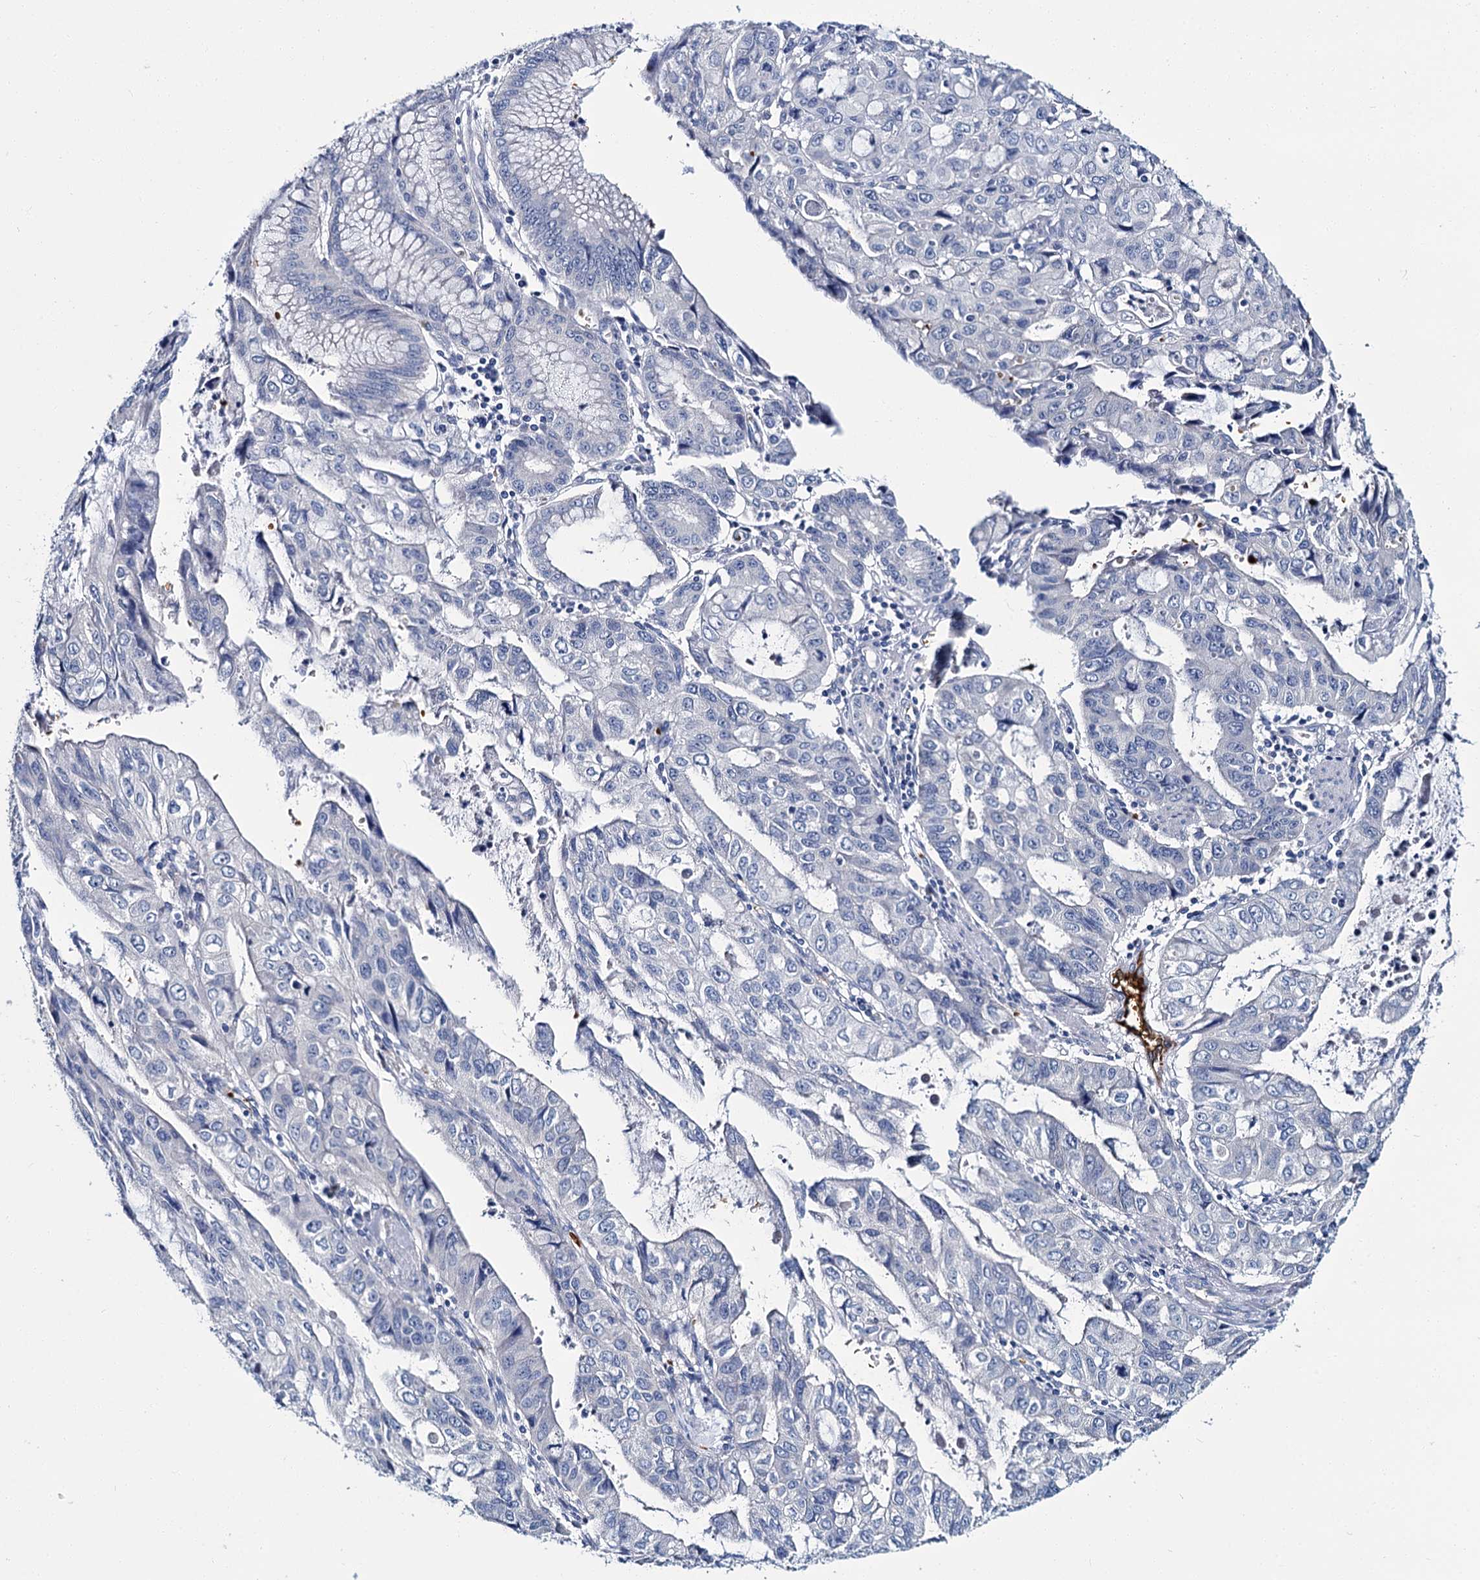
{"staining": {"intensity": "negative", "quantity": "none", "location": "none"}, "tissue": "stomach cancer", "cell_type": "Tumor cells", "image_type": "cancer", "snomed": [{"axis": "morphology", "description": "Adenocarcinoma, NOS"}, {"axis": "topography", "description": "Stomach, upper"}], "caption": "Tumor cells are negative for brown protein staining in stomach cancer. (Stains: DAB (3,3'-diaminobenzidine) IHC with hematoxylin counter stain, Microscopy: brightfield microscopy at high magnification).", "gene": "ATG2A", "patient": {"sex": "female", "age": 52}}